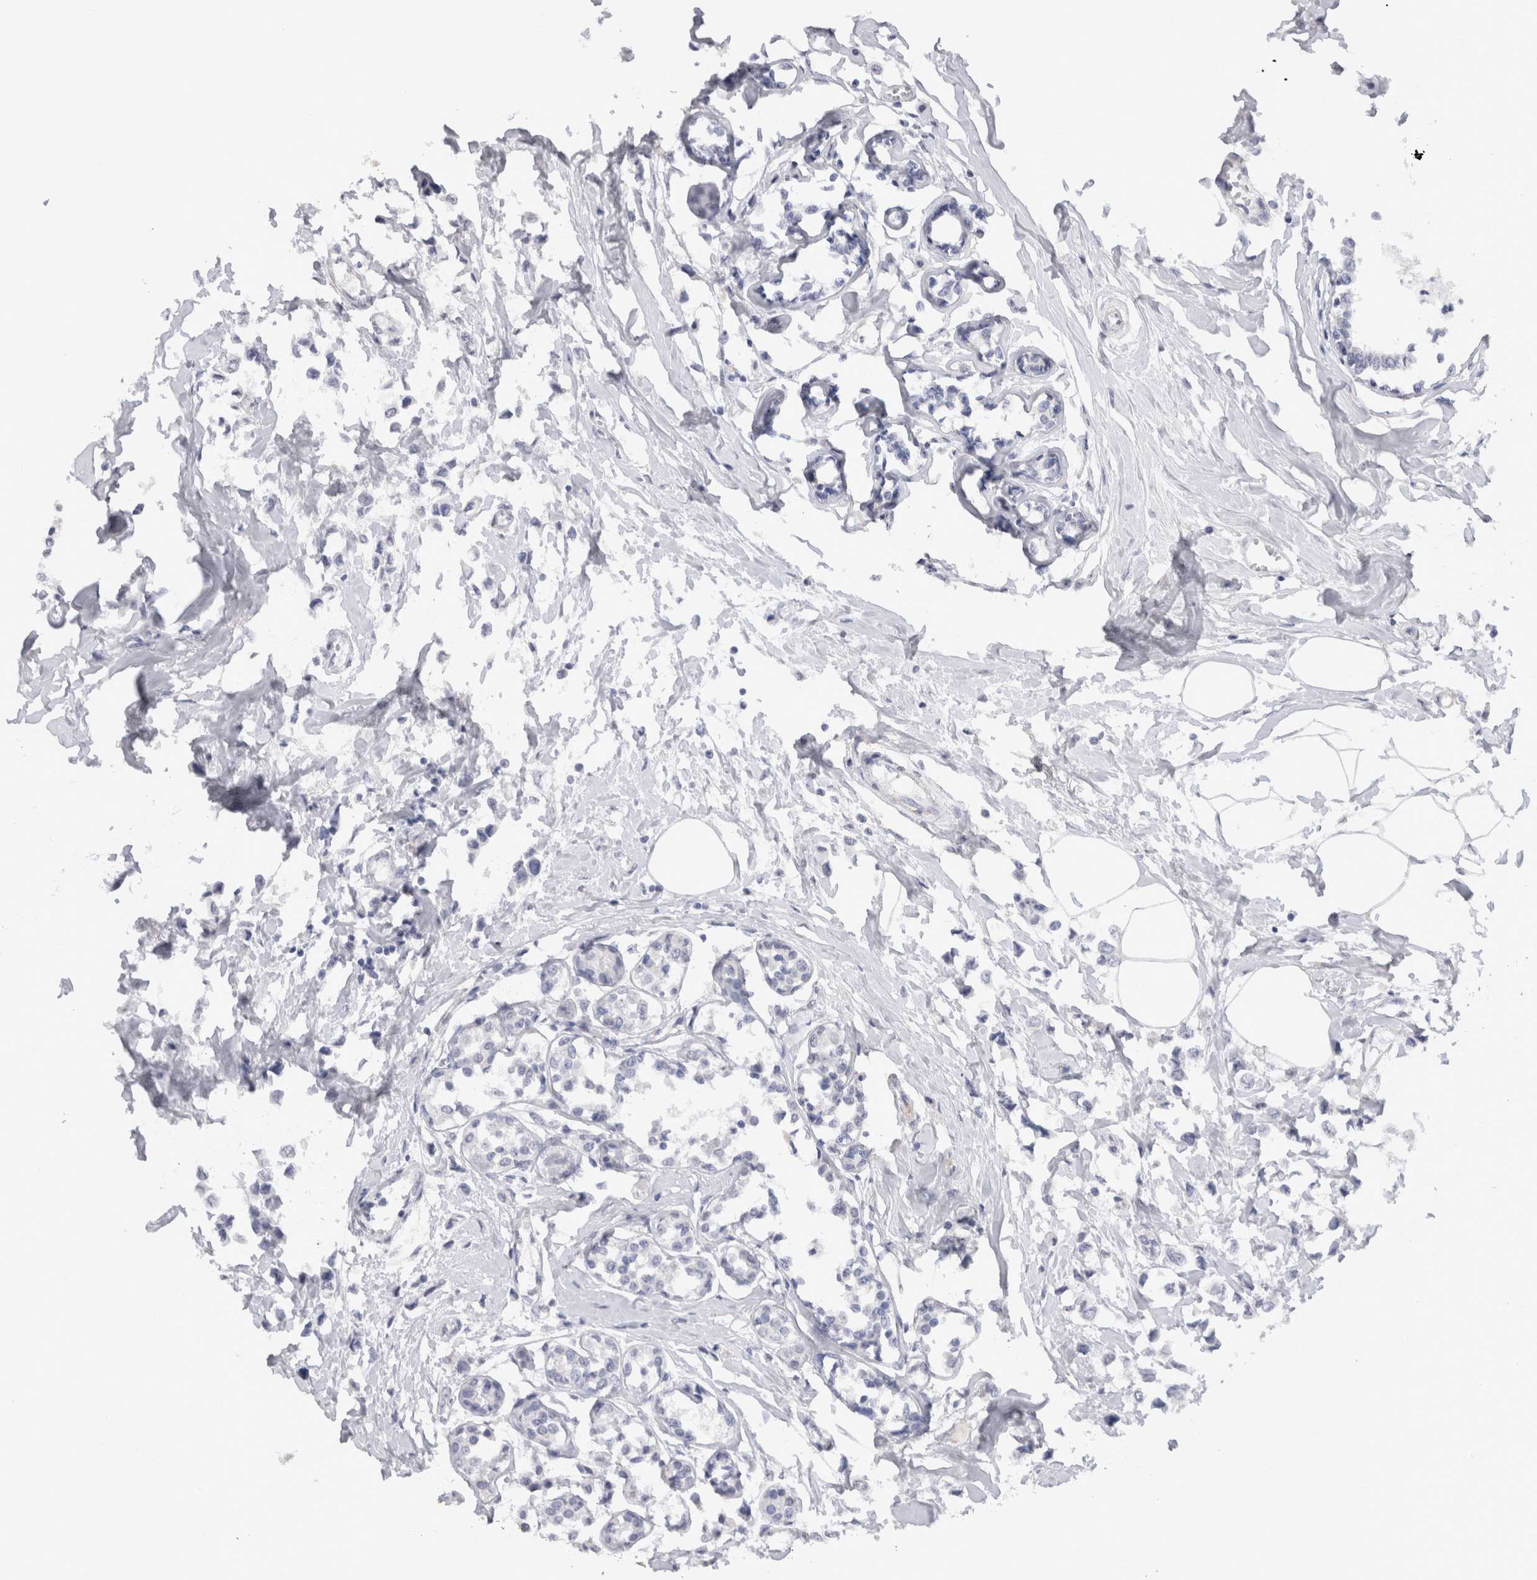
{"staining": {"intensity": "negative", "quantity": "none", "location": "none"}, "tissue": "breast cancer", "cell_type": "Tumor cells", "image_type": "cancer", "snomed": [{"axis": "morphology", "description": "Lobular carcinoma"}, {"axis": "topography", "description": "Breast"}], "caption": "Tumor cells show no significant positivity in lobular carcinoma (breast).", "gene": "CDH6", "patient": {"sex": "female", "age": 51}}